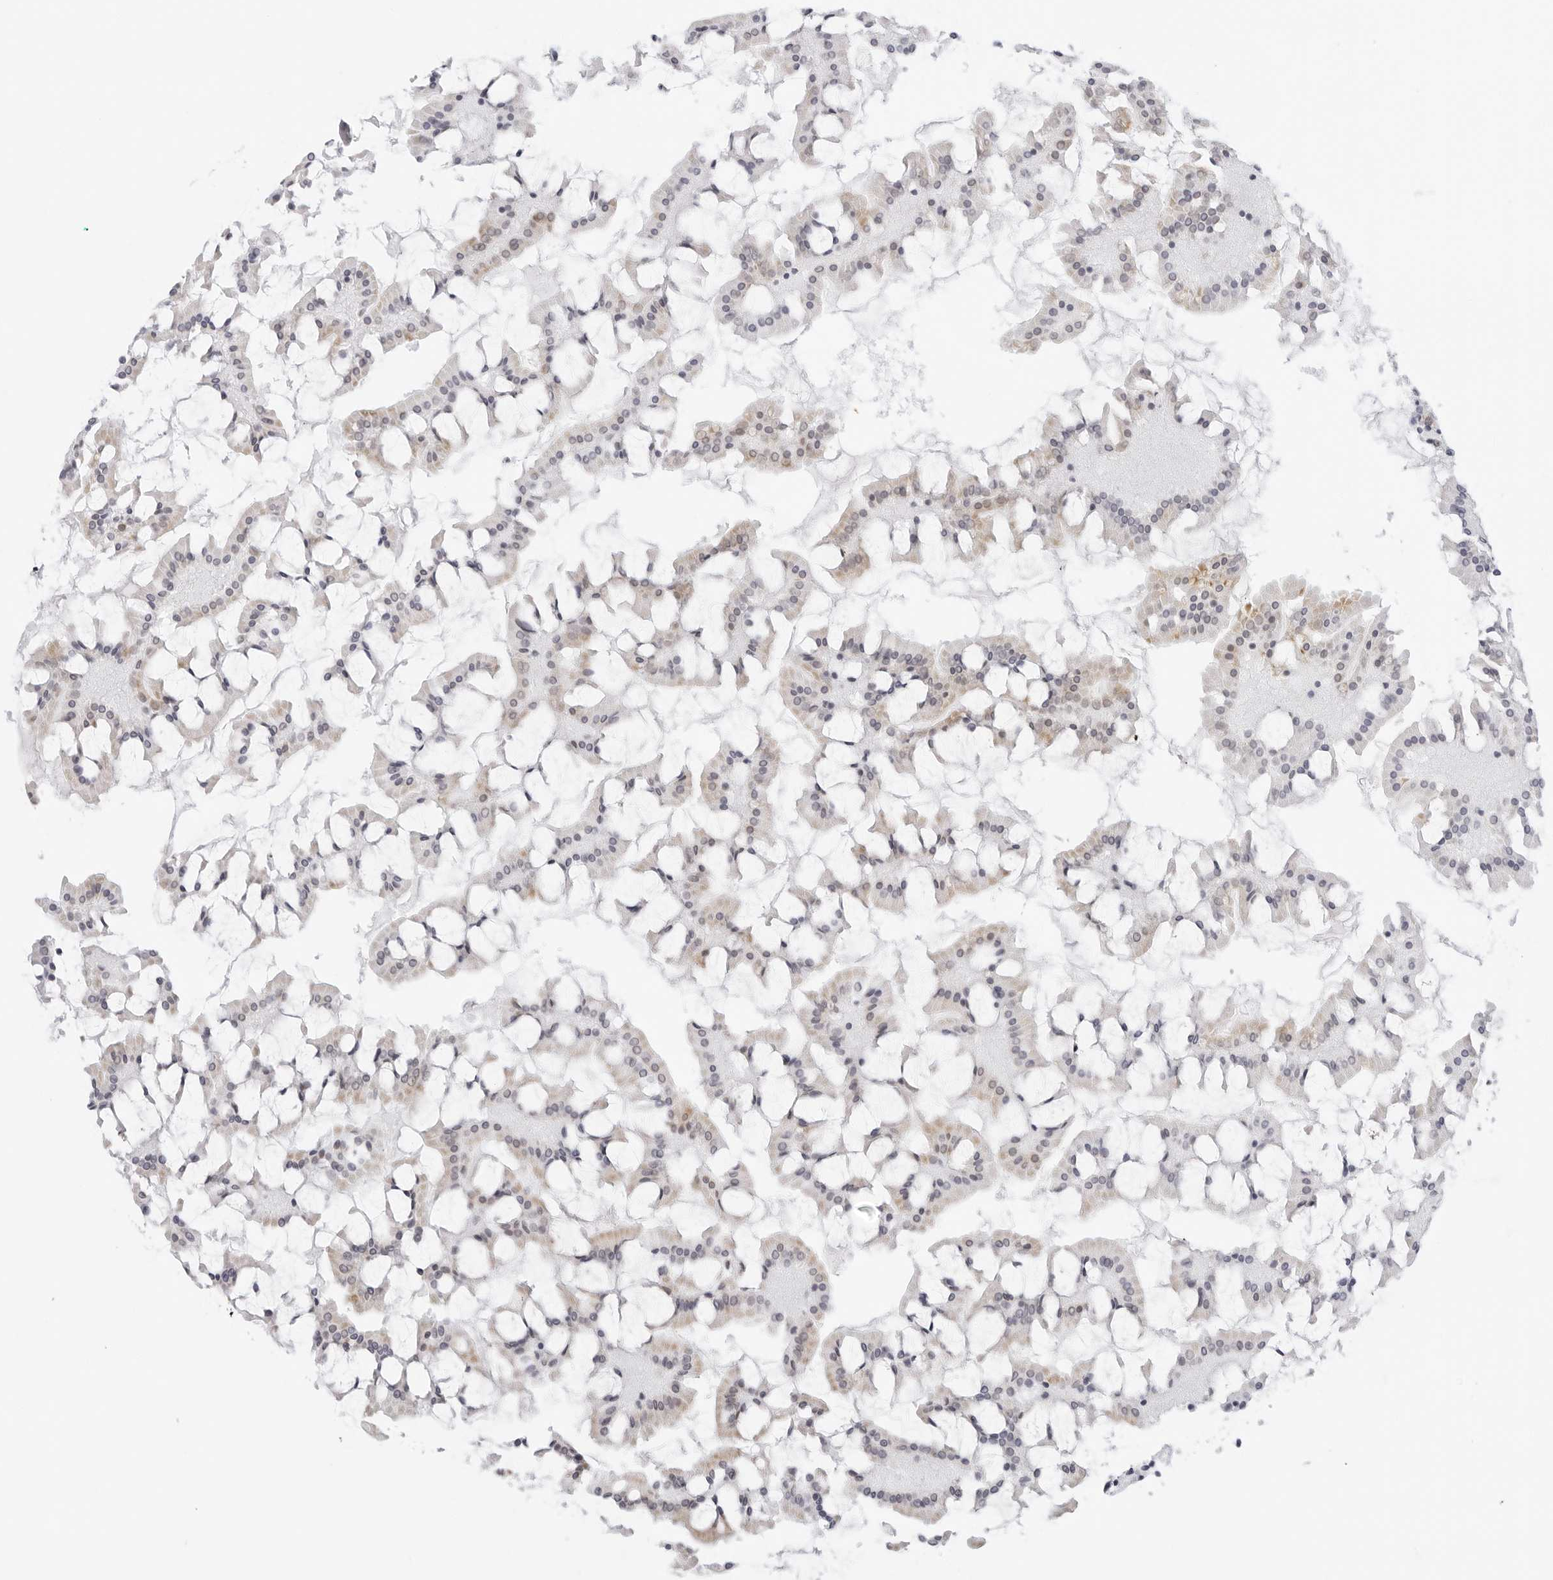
{"staining": {"intensity": "moderate", "quantity": "25%-75%", "location": "cytoplasmic/membranous"}, "tissue": "small intestine", "cell_type": "Glandular cells", "image_type": "normal", "snomed": [{"axis": "morphology", "description": "Normal tissue, NOS"}, {"axis": "topography", "description": "Small intestine"}], "caption": "Brown immunohistochemical staining in benign human small intestine displays moderate cytoplasmic/membranous expression in approximately 25%-75% of glandular cells.", "gene": "CIART", "patient": {"sex": "male", "age": 41}}